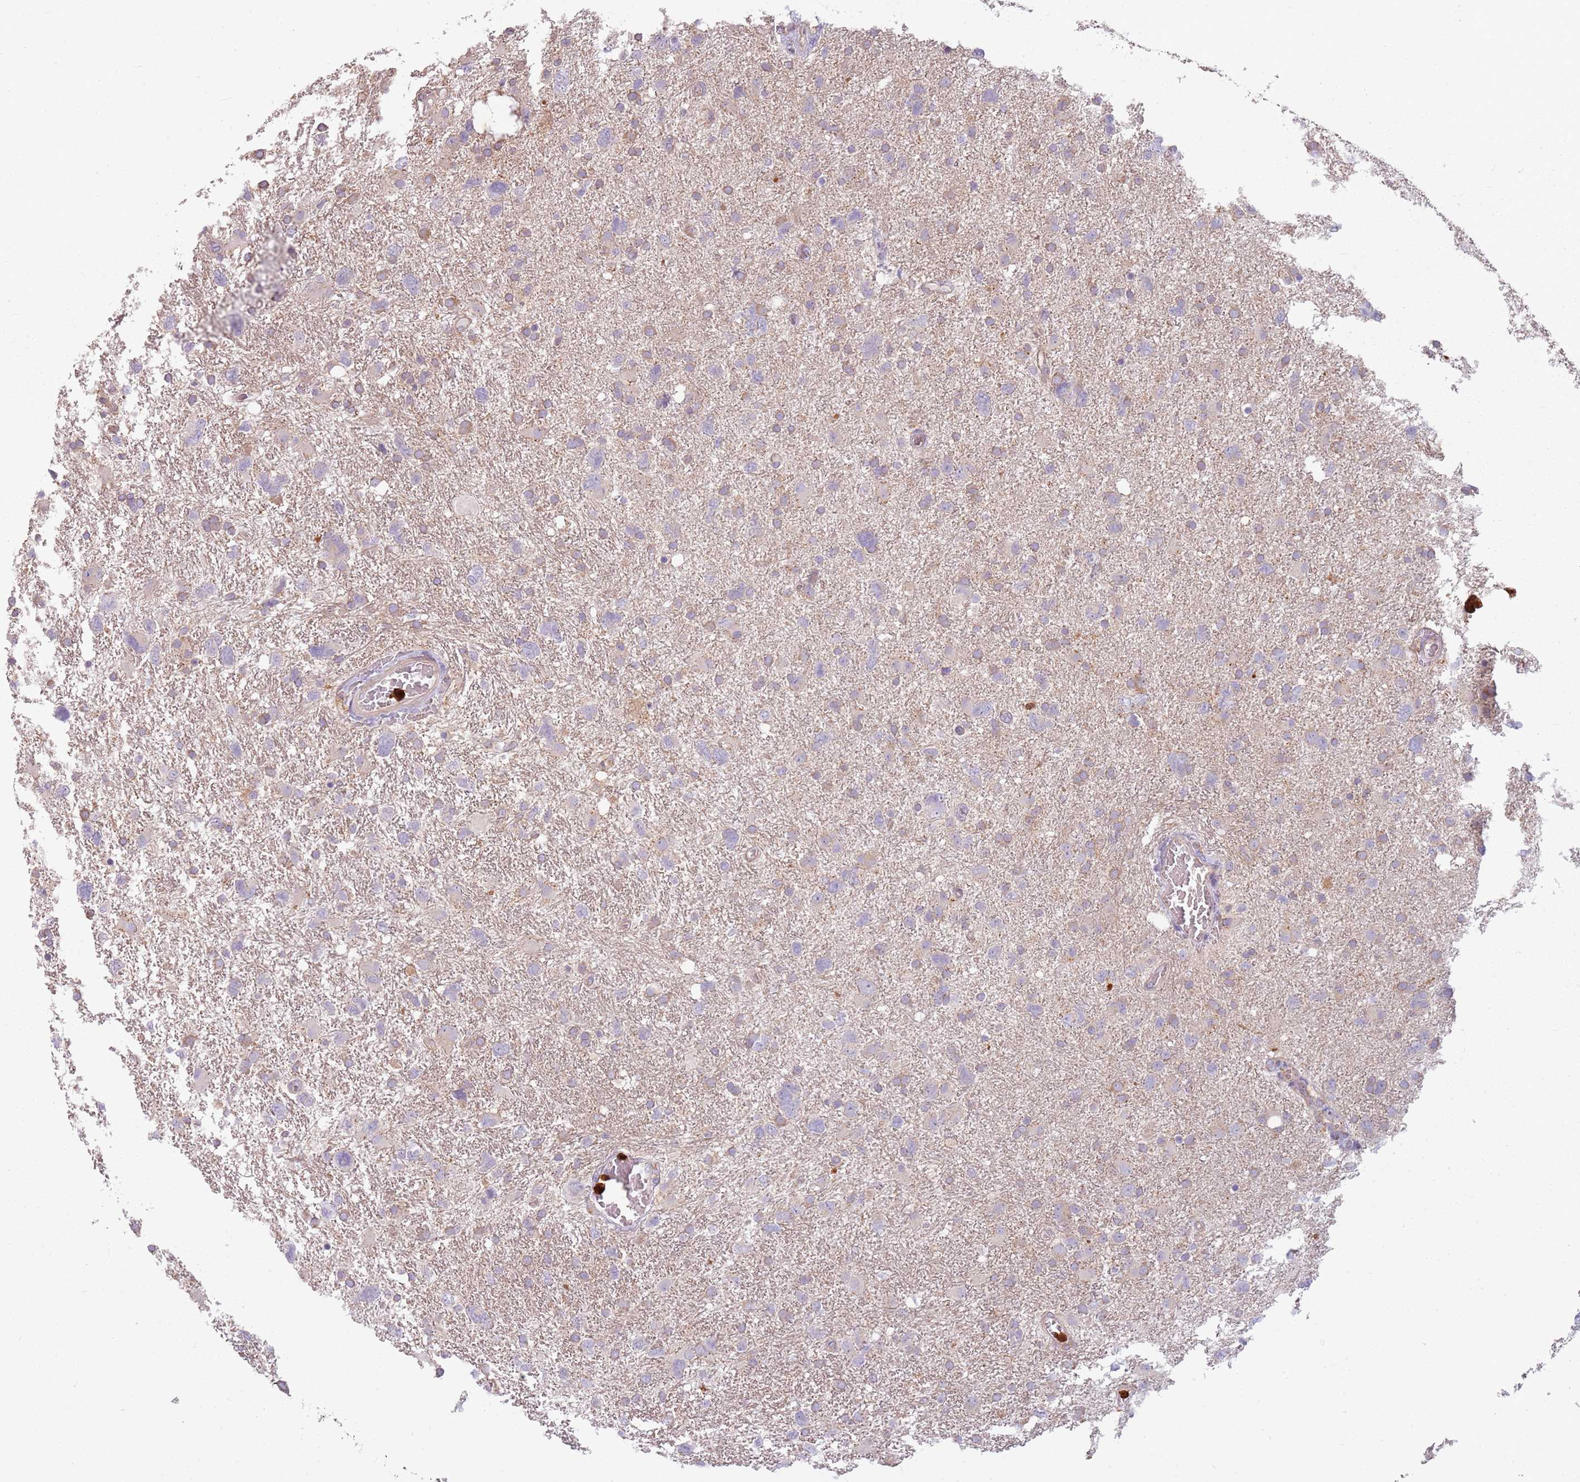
{"staining": {"intensity": "weak", "quantity": "<25%", "location": "cytoplasmic/membranous"}, "tissue": "glioma", "cell_type": "Tumor cells", "image_type": "cancer", "snomed": [{"axis": "morphology", "description": "Glioma, malignant, High grade"}, {"axis": "topography", "description": "Brain"}], "caption": "Immunohistochemical staining of glioma shows no significant staining in tumor cells. (Brightfield microscopy of DAB (3,3'-diaminobenzidine) immunohistochemistry (IHC) at high magnification).", "gene": "SPAG4", "patient": {"sex": "male", "age": 61}}